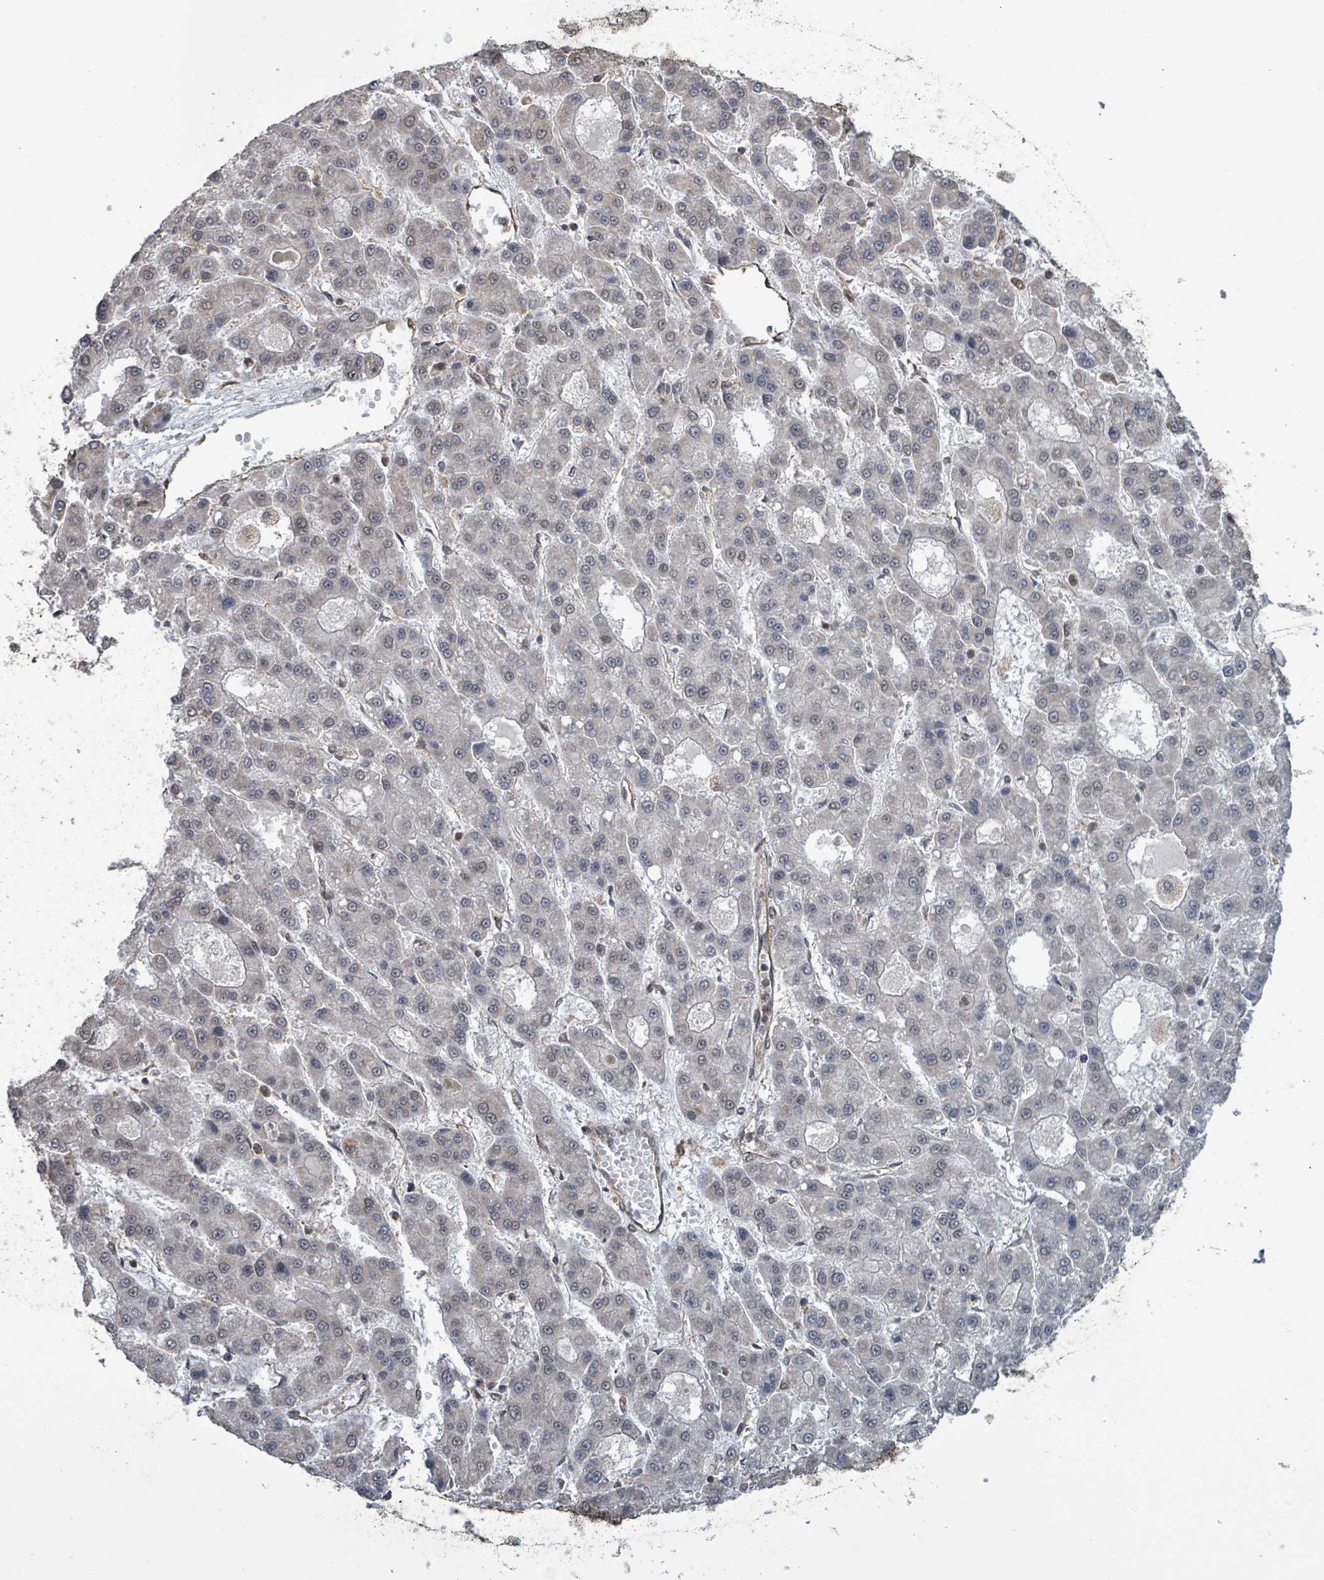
{"staining": {"intensity": "negative", "quantity": "none", "location": "none"}, "tissue": "liver cancer", "cell_type": "Tumor cells", "image_type": "cancer", "snomed": [{"axis": "morphology", "description": "Carcinoma, Hepatocellular, NOS"}, {"axis": "topography", "description": "Liver"}], "caption": "A high-resolution histopathology image shows IHC staining of hepatocellular carcinoma (liver), which exhibits no significant expression in tumor cells.", "gene": "KLC1", "patient": {"sex": "male", "age": 70}}